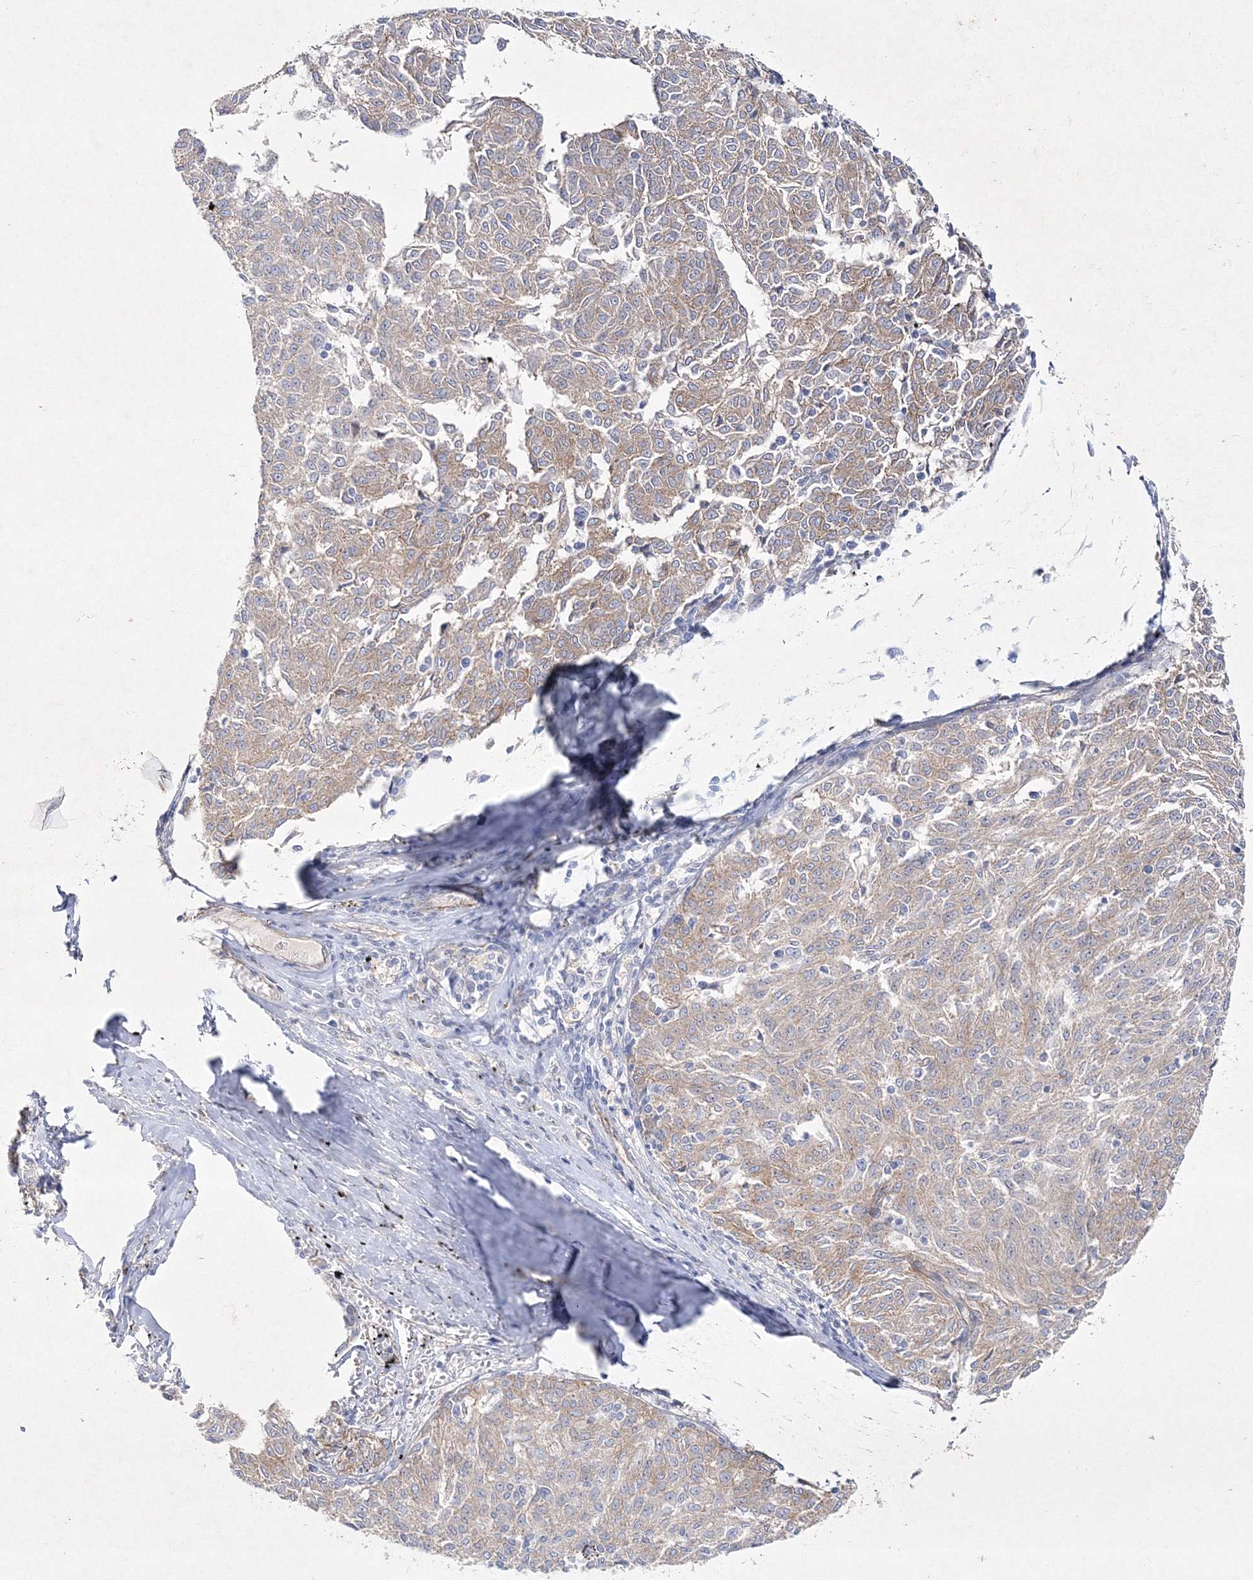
{"staining": {"intensity": "weak", "quantity": ">75%", "location": "cytoplasmic/membranous"}, "tissue": "melanoma", "cell_type": "Tumor cells", "image_type": "cancer", "snomed": [{"axis": "morphology", "description": "Malignant melanoma, NOS"}, {"axis": "topography", "description": "Skin"}], "caption": "Protein staining by immunohistochemistry (IHC) shows weak cytoplasmic/membranous positivity in about >75% of tumor cells in malignant melanoma.", "gene": "NAA40", "patient": {"sex": "female", "age": 72}}